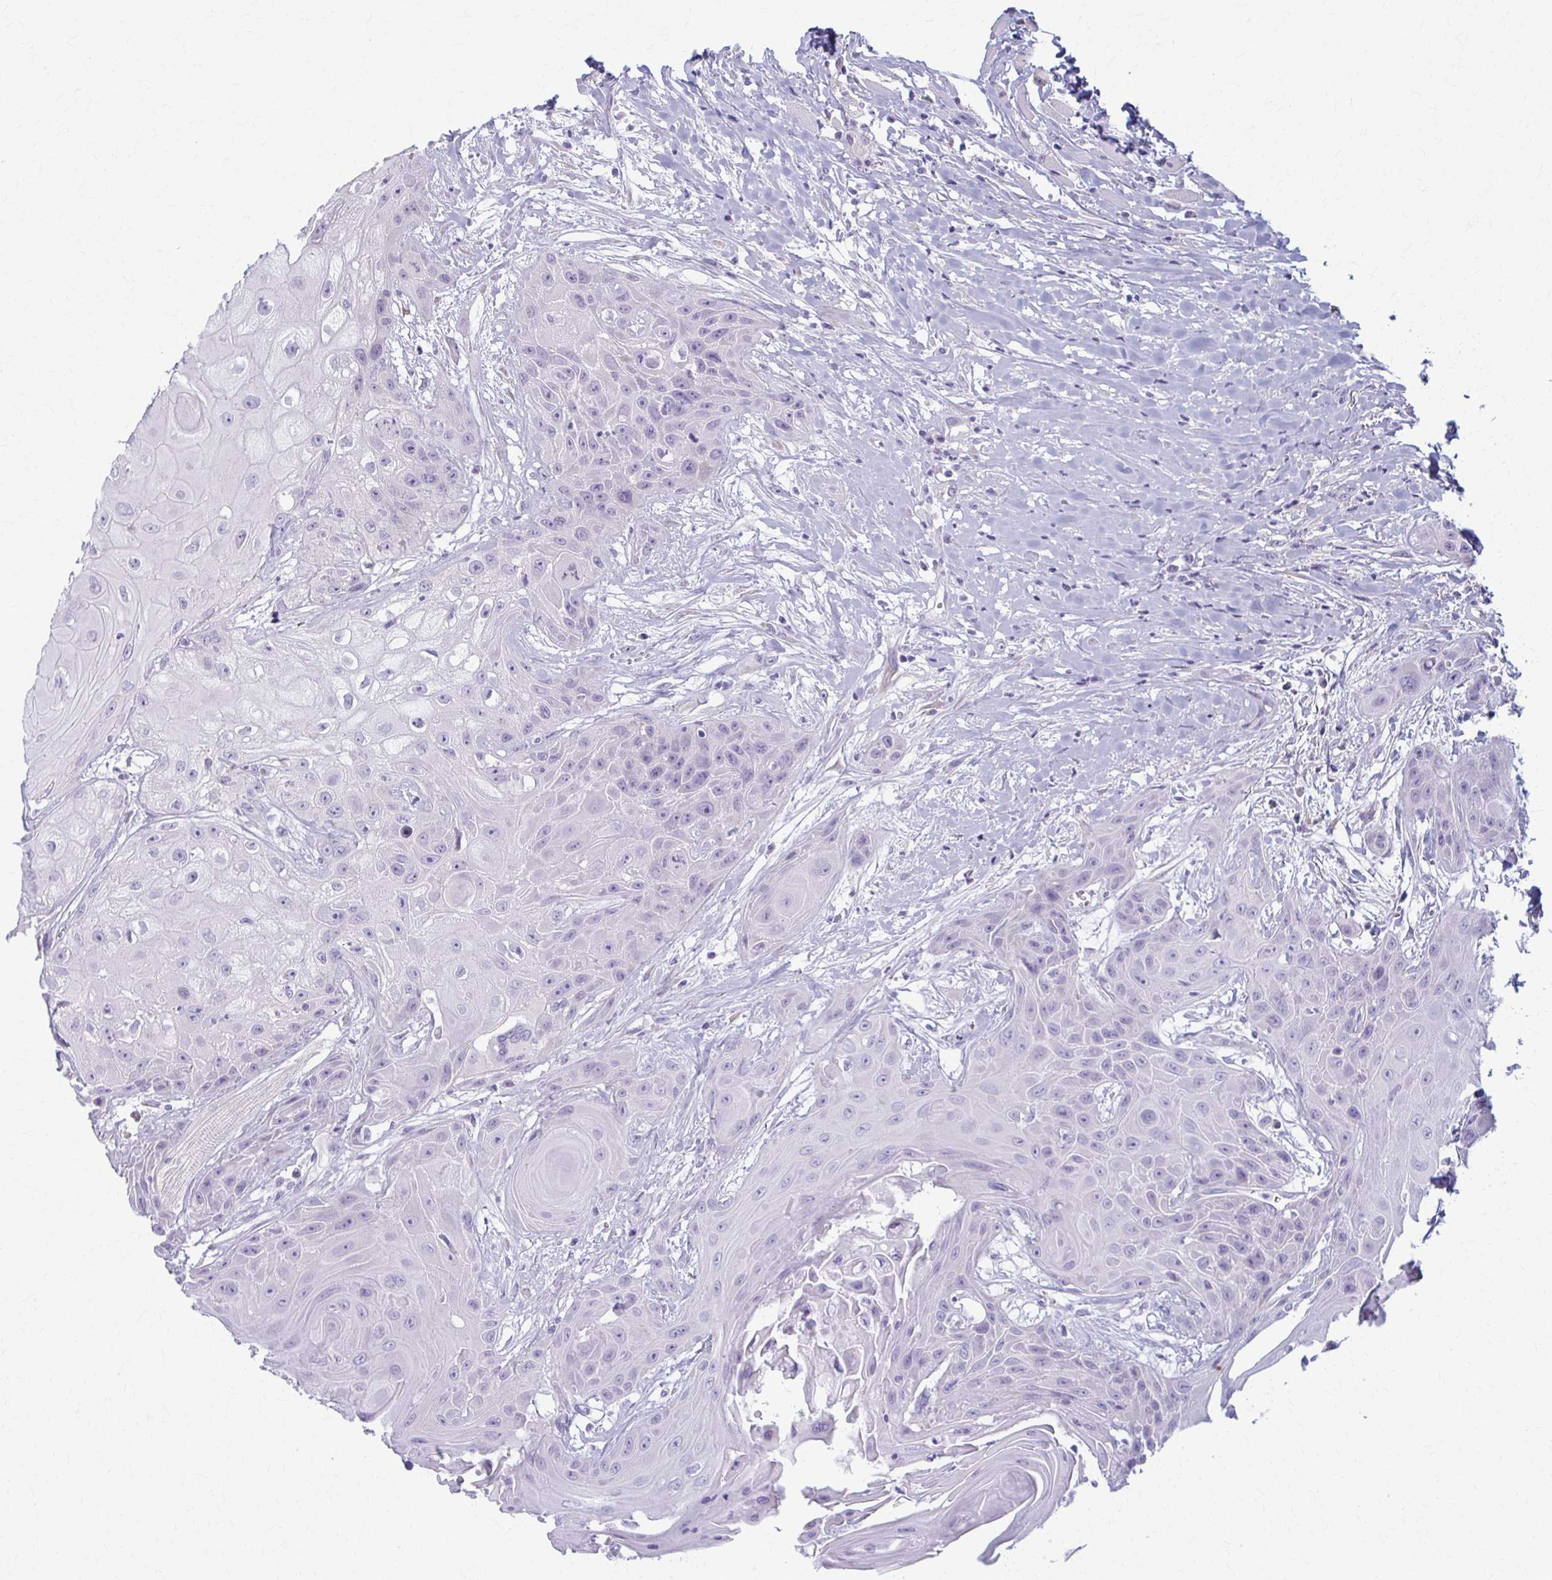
{"staining": {"intensity": "negative", "quantity": "none", "location": "none"}, "tissue": "head and neck cancer", "cell_type": "Tumor cells", "image_type": "cancer", "snomed": [{"axis": "morphology", "description": "Squamous cell carcinoma, NOS"}, {"axis": "topography", "description": "Head-Neck"}], "caption": "Immunohistochemical staining of human head and neck squamous cell carcinoma shows no significant positivity in tumor cells.", "gene": "PRKRA", "patient": {"sex": "female", "age": 73}}